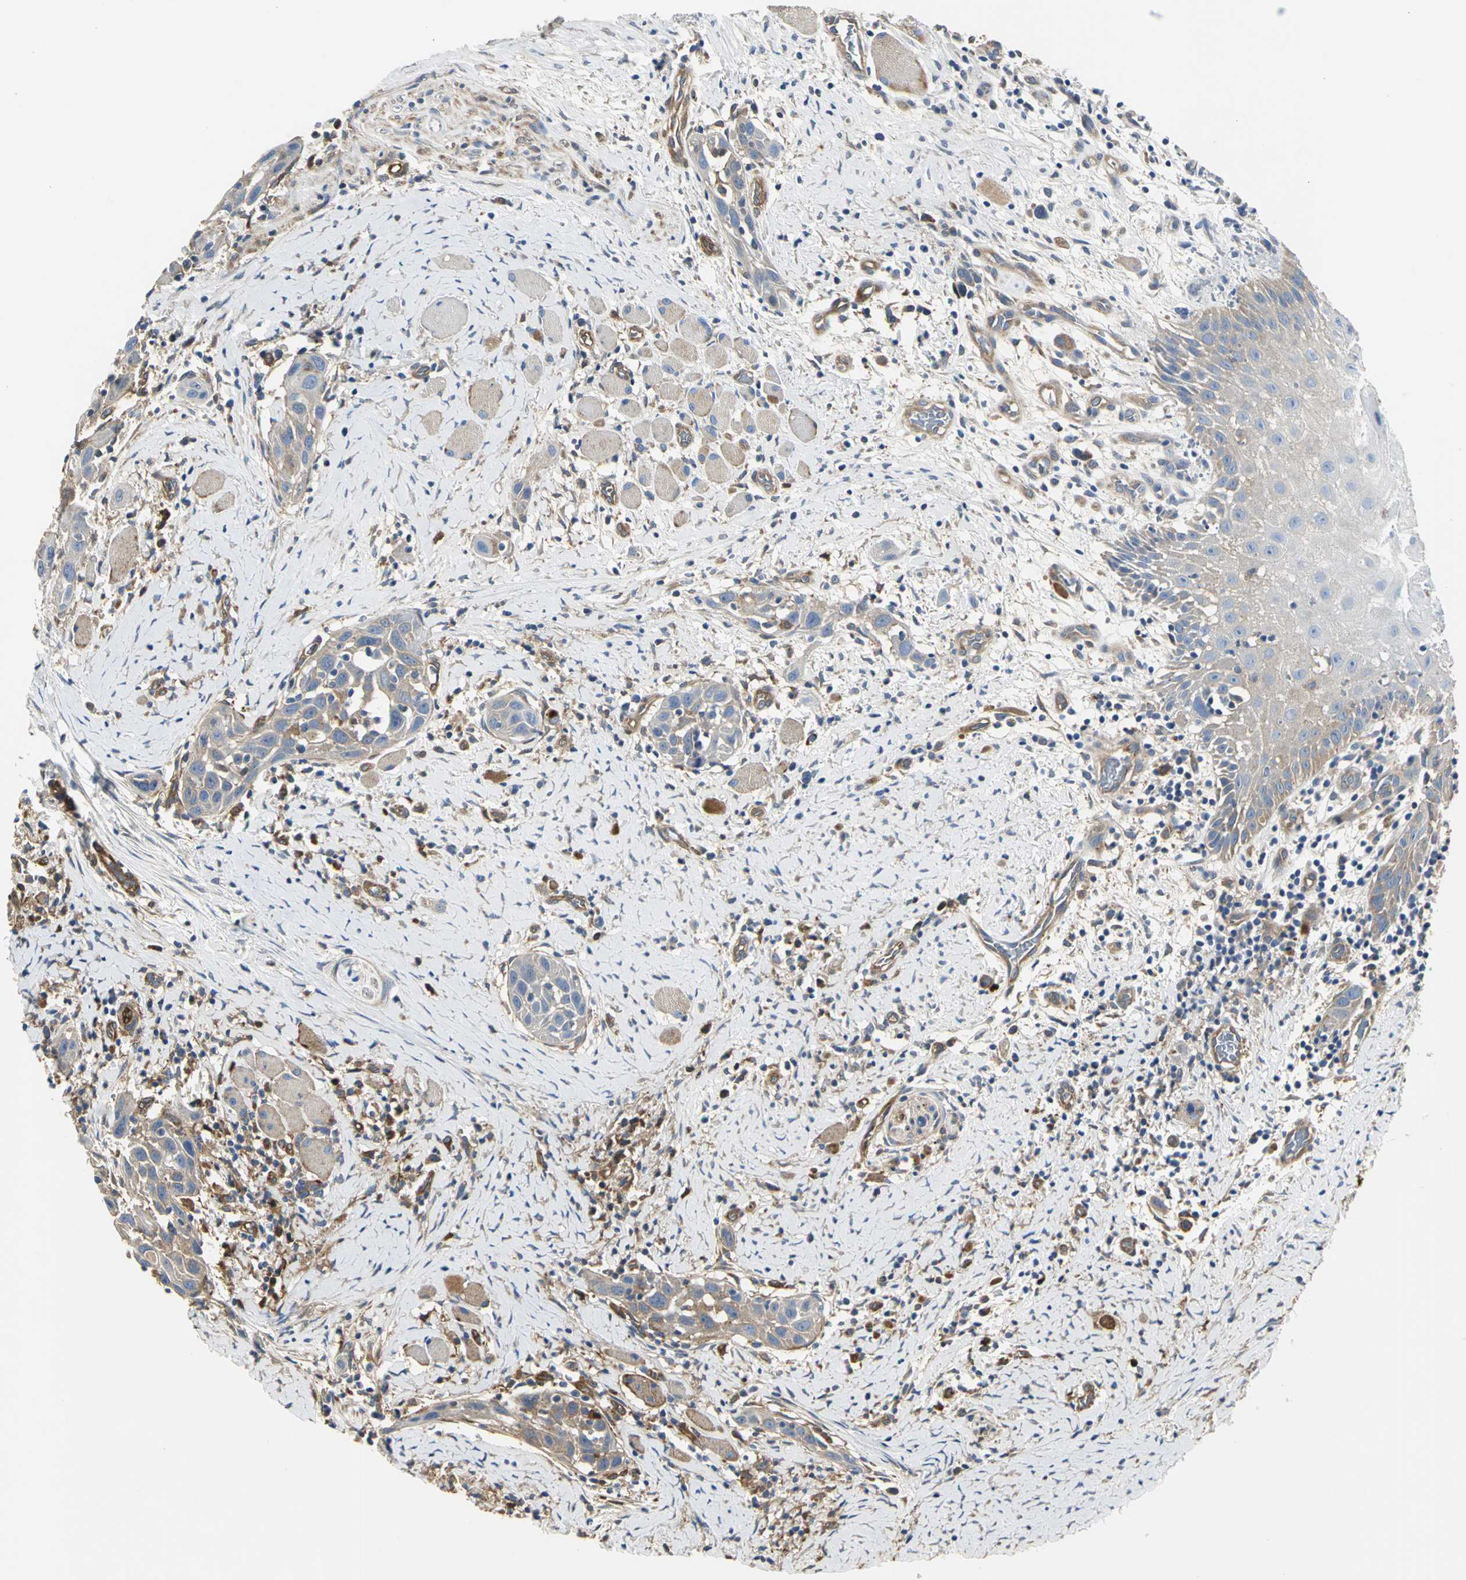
{"staining": {"intensity": "moderate", "quantity": ">75%", "location": "cytoplasmic/membranous"}, "tissue": "head and neck cancer", "cell_type": "Tumor cells", "image_type": "cancer", "snomed": [{"axis": "morphology", "description": "Squamous cell carcinoma, NOS"}, {"axis": "topography", "description": "Oral tissue"}, {"axis": "topography", "description": "Head-Neck"}], "caption": "Moderate cytoplasmic/membranous positivity for a protein is appreciated in about >75% of tumor cells of head and neck cancer (squamous cell carcinoma) using IHC.", "gene": "CHRNB1", "patient": {"sex": "female", "age": 50}}